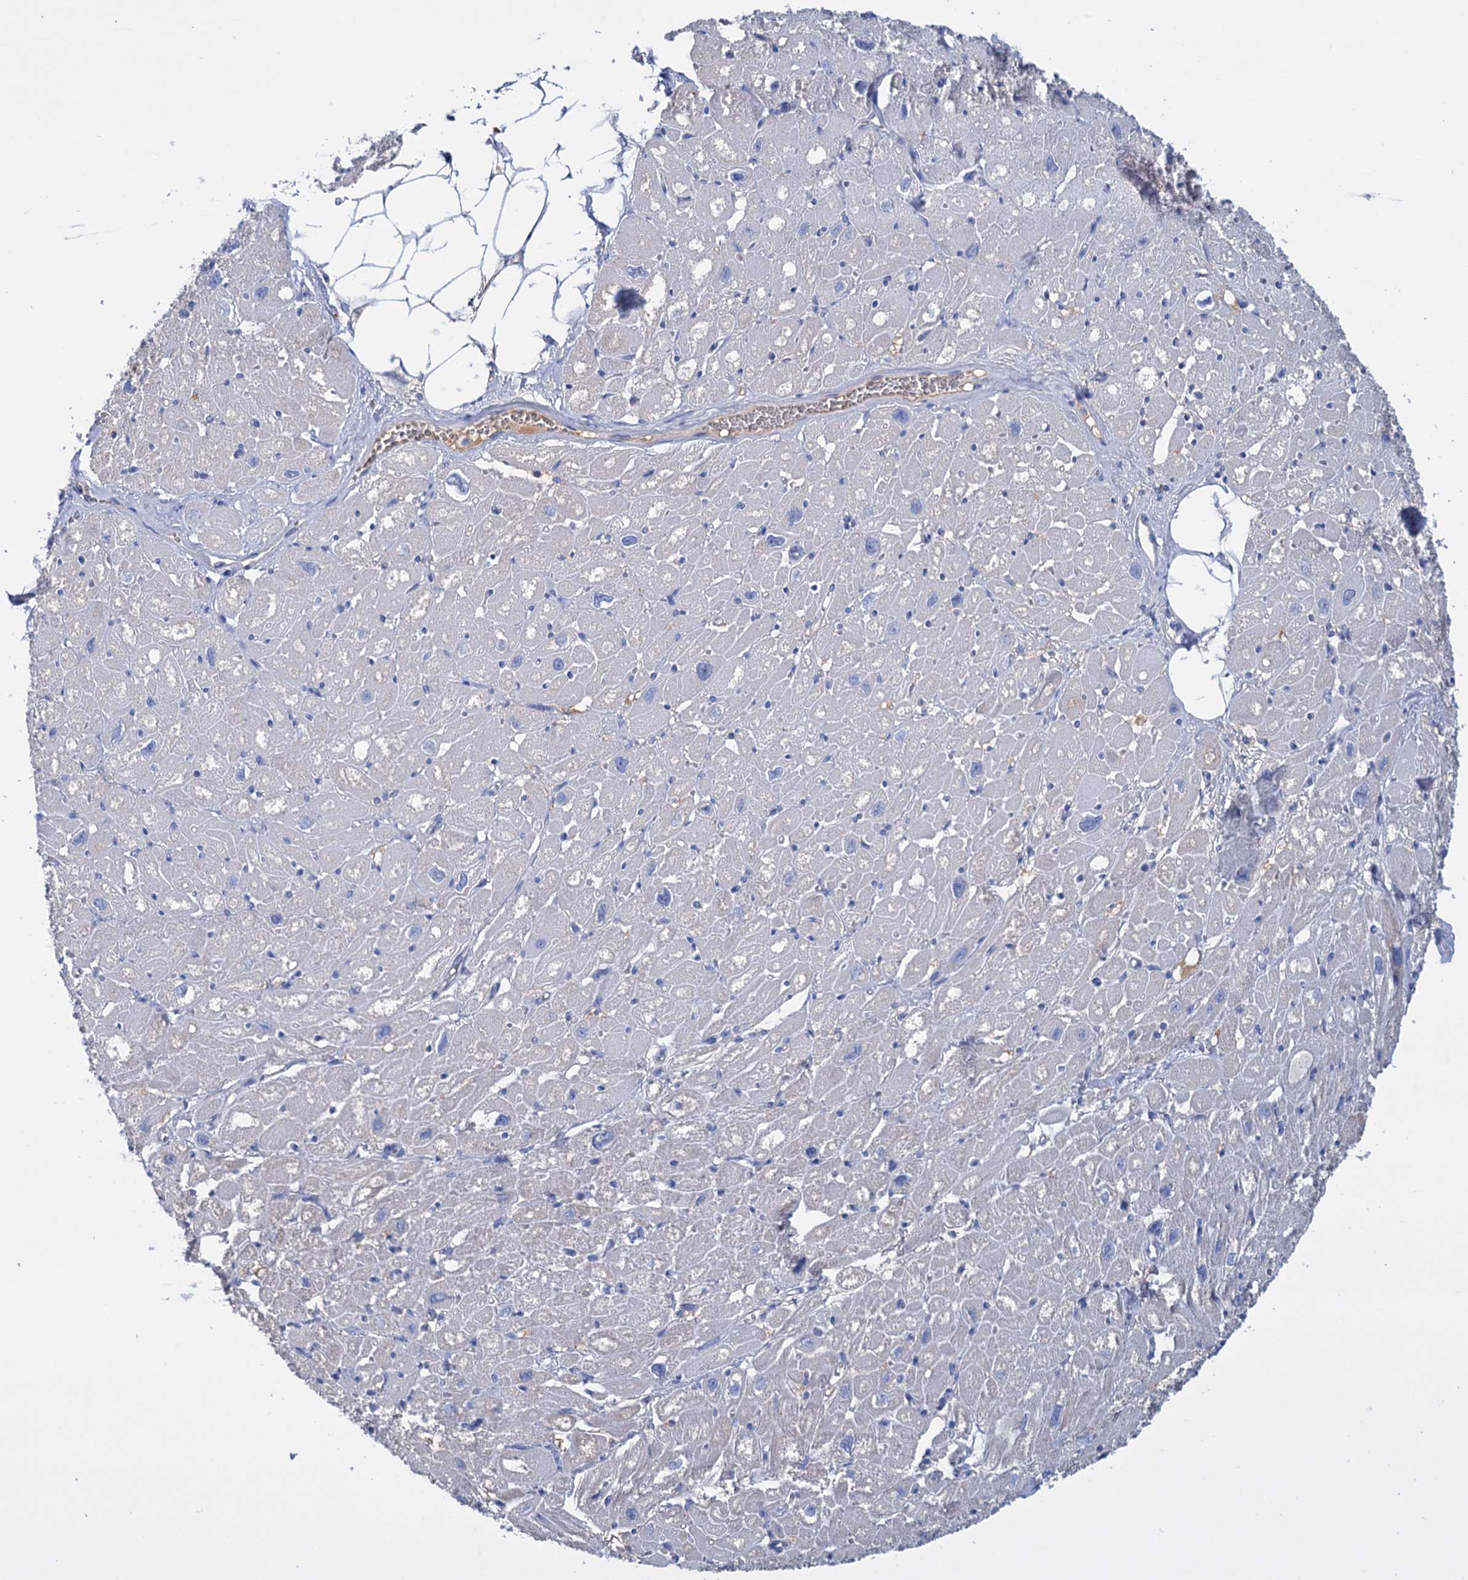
{"staining": {"intensity": "weak", "quantity": "<25%", "location": "cytoplasmic/membranous"}, "tissue": "heart muscle", "cell_type": "Cardiomyocytes", "image_type": "normal", "snomed": [{"axis": "morphology", "description": "Normal tissue, NOS"}, {"axis": "topography", "description": "Heart"}], "caption": "Cardiomyocytes show no significant protein staining in normal heart muscle.", "gene": "FBXW12", "patient": {"sex": "male", "age": 50}}